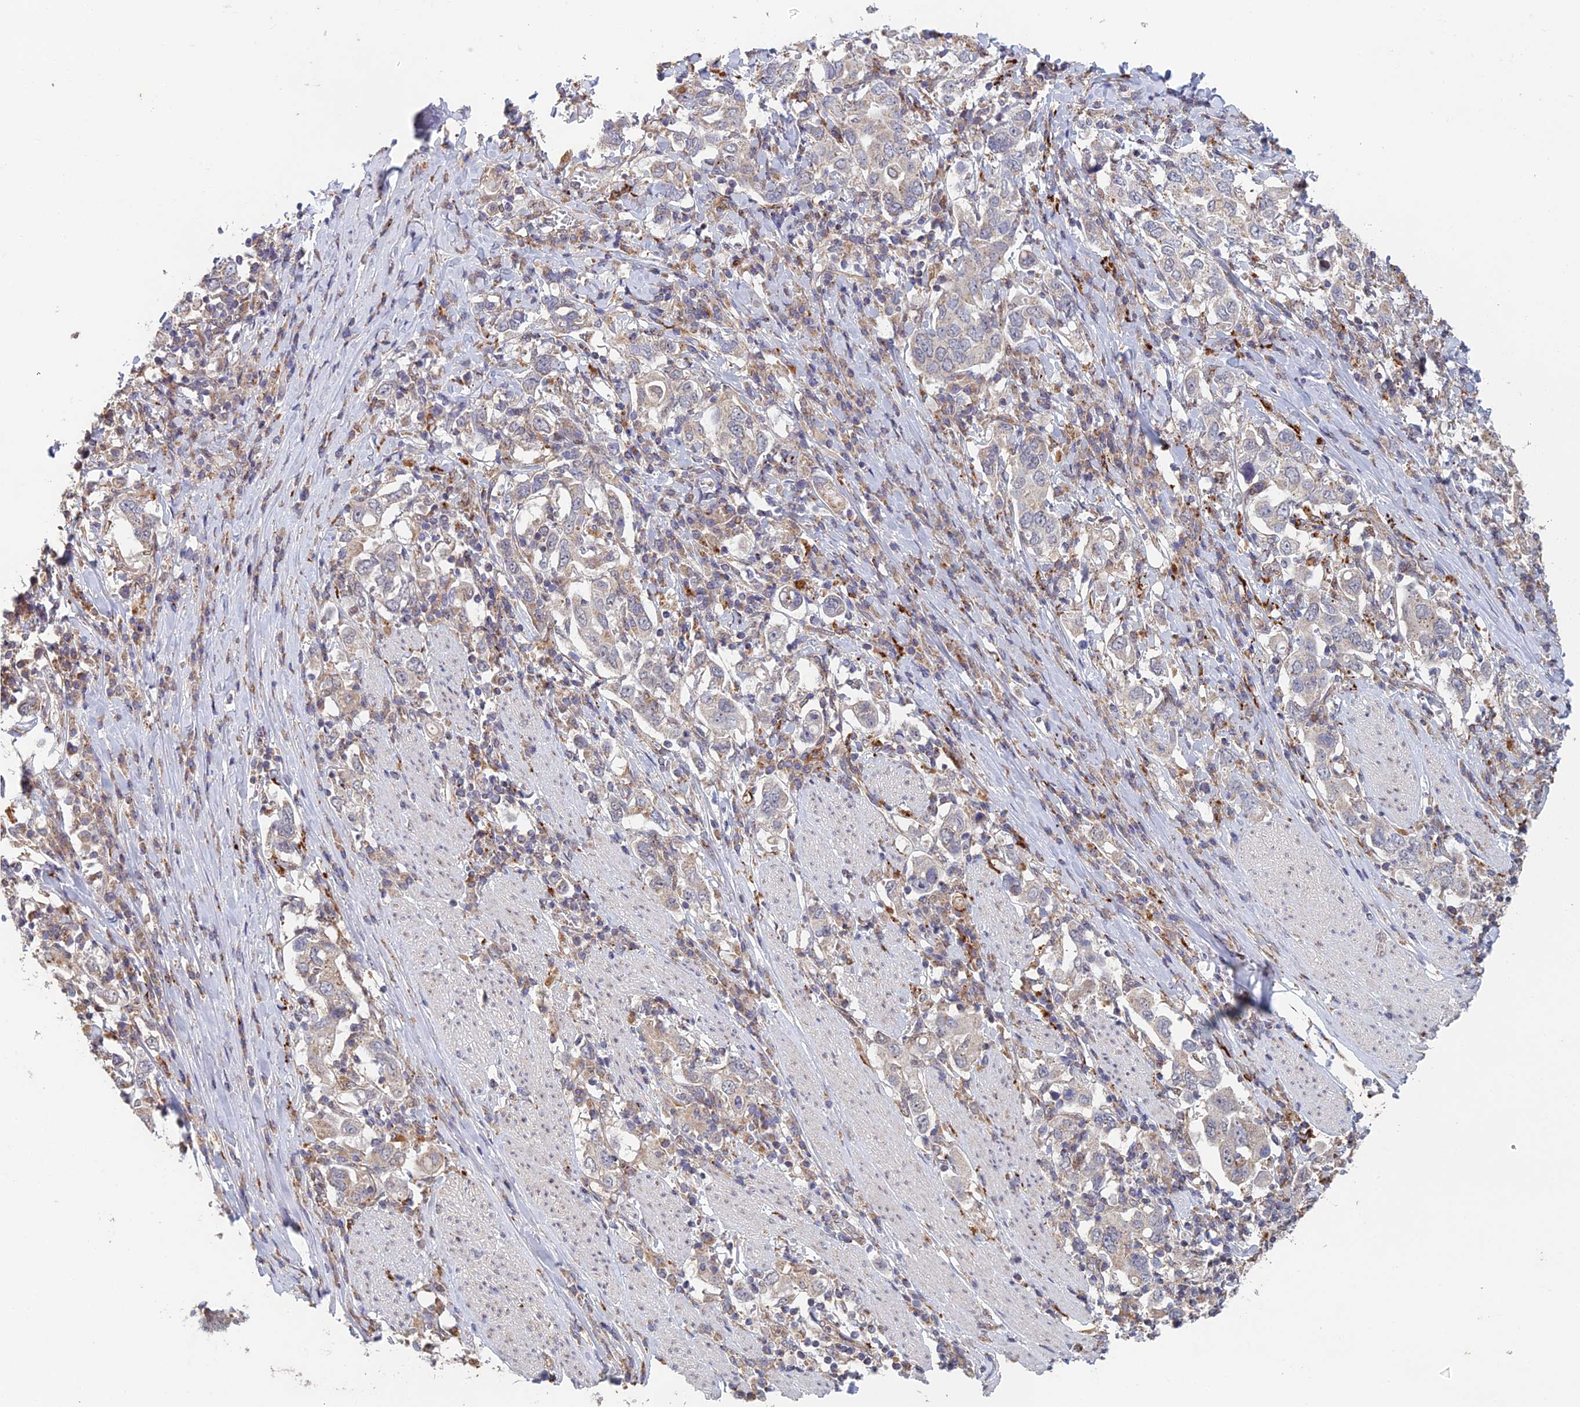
{"staining": {"intensity": "negative", "quantity": "none", "location": "none"}, "tissue": "stomach cancer", "cell_type": "Tumor cells", "image_type": "cancer", "snomed": [{"axis": "morphology", "description": "Adenocarcinoma, NOS"}, {"axis": "topography", "description": "Stomach, upper"}, {"axis": "topography", "description": "Stomach"}], "caption": "Immunohistochemistry (IHC) photomicrograph of stomach cancer stained for a protein (brown), which displays no staining in tumor cells.", "gene": "FOXS1", "patient": {"sex": "male", "age": 62}}